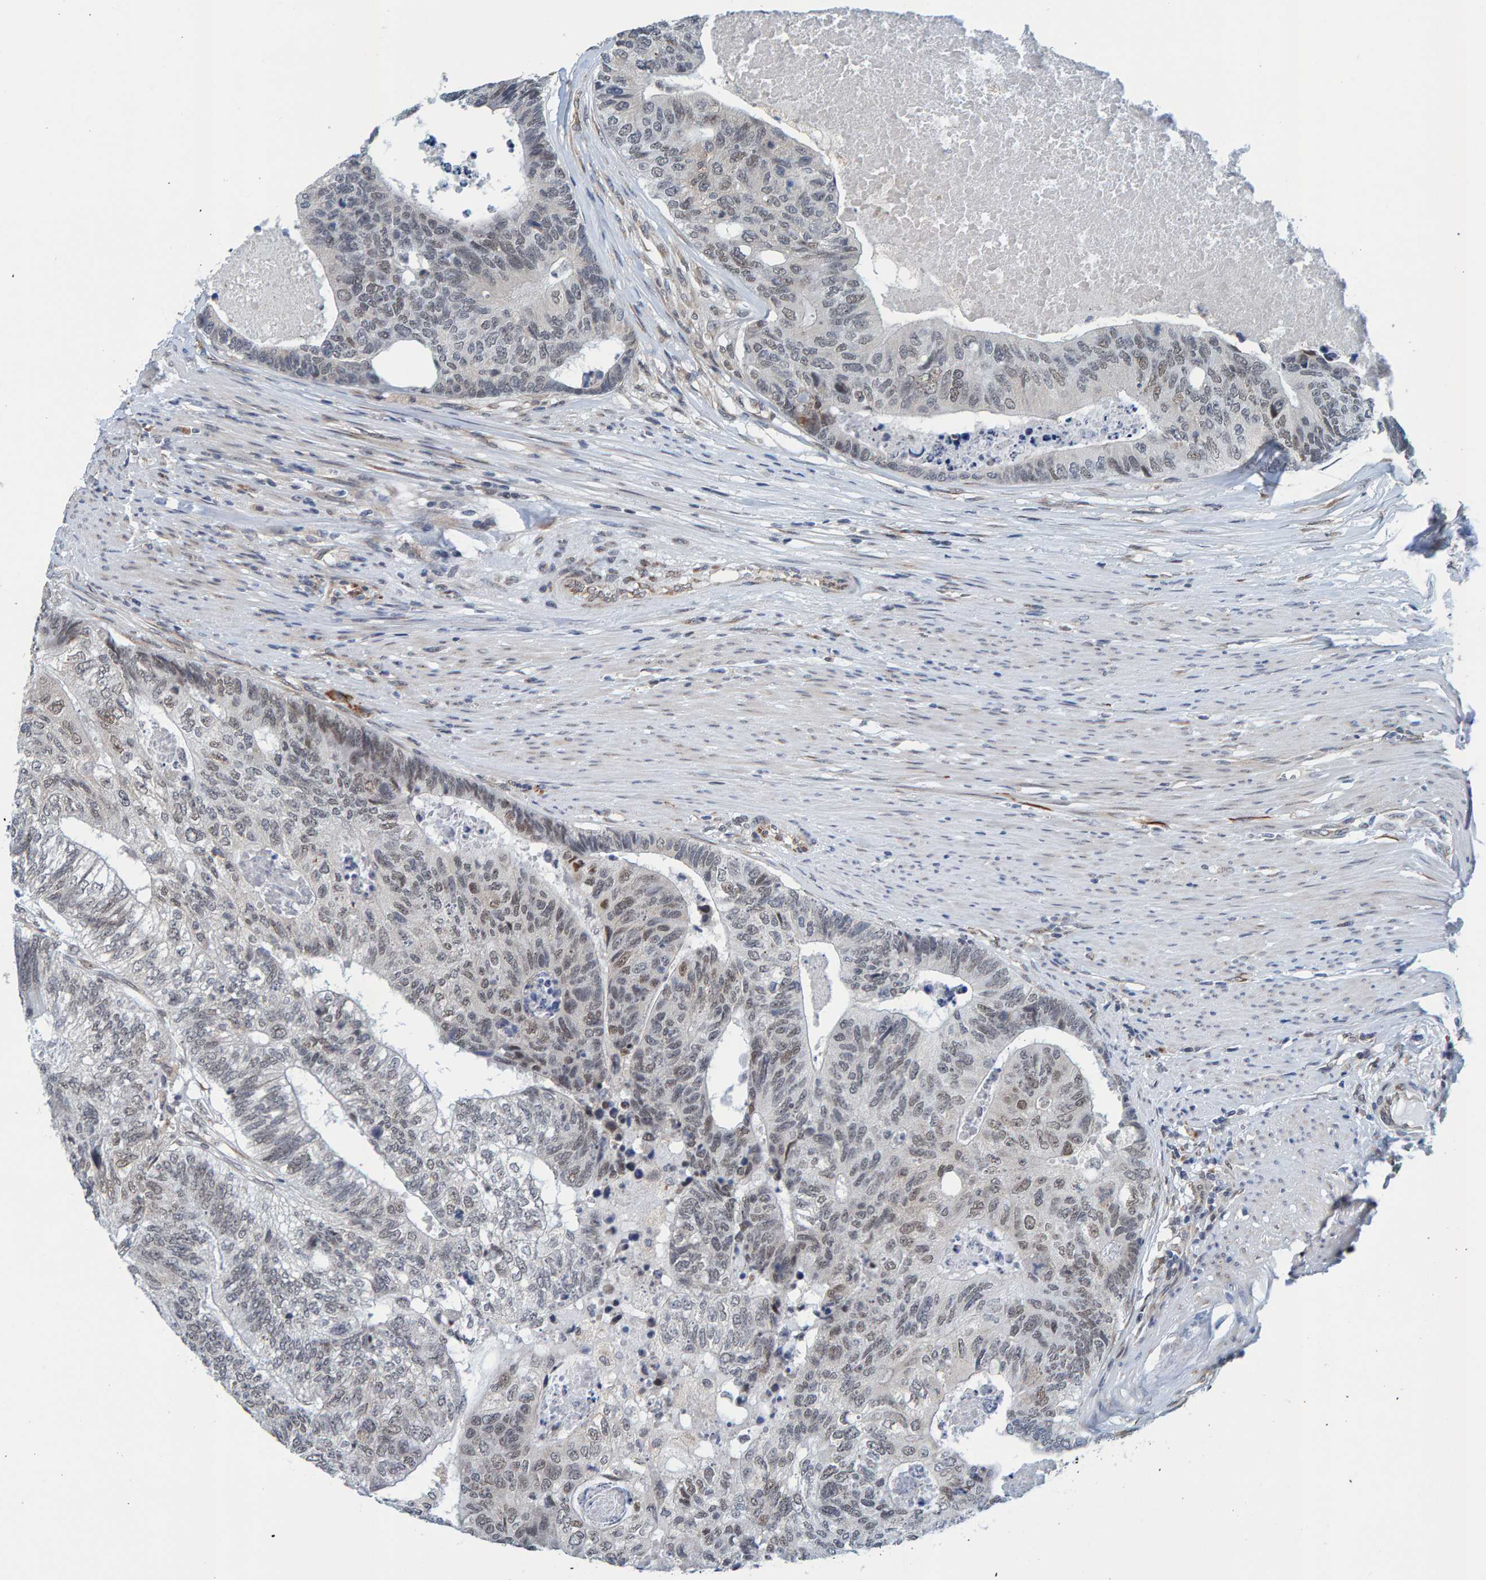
{"staining": {"intensity": "moderate", "quantity": "25%-75%", "location": "nuclear"}, "tissue": "colorectal cancer", "cell_type": "Tumor cells", "image_type": "cancer", "snomed": [{"axis": "morphology", "description": "Adenocarcinoma, NOS"}, {"axis": "topography", "description": "Colon"}], "caption": "Protein analysis of colorectal cancer tissue reveals moderate nuclear positivity in approximately 25%-75% of tumor cells. The staining was performed using DAB to visualize the protein expression in brown, while the nuclei were stained in blue with hematoxylin (Magnification: 20x).", "gene": "SCRN2", "patient": {"sex": "female", "age": 67}}